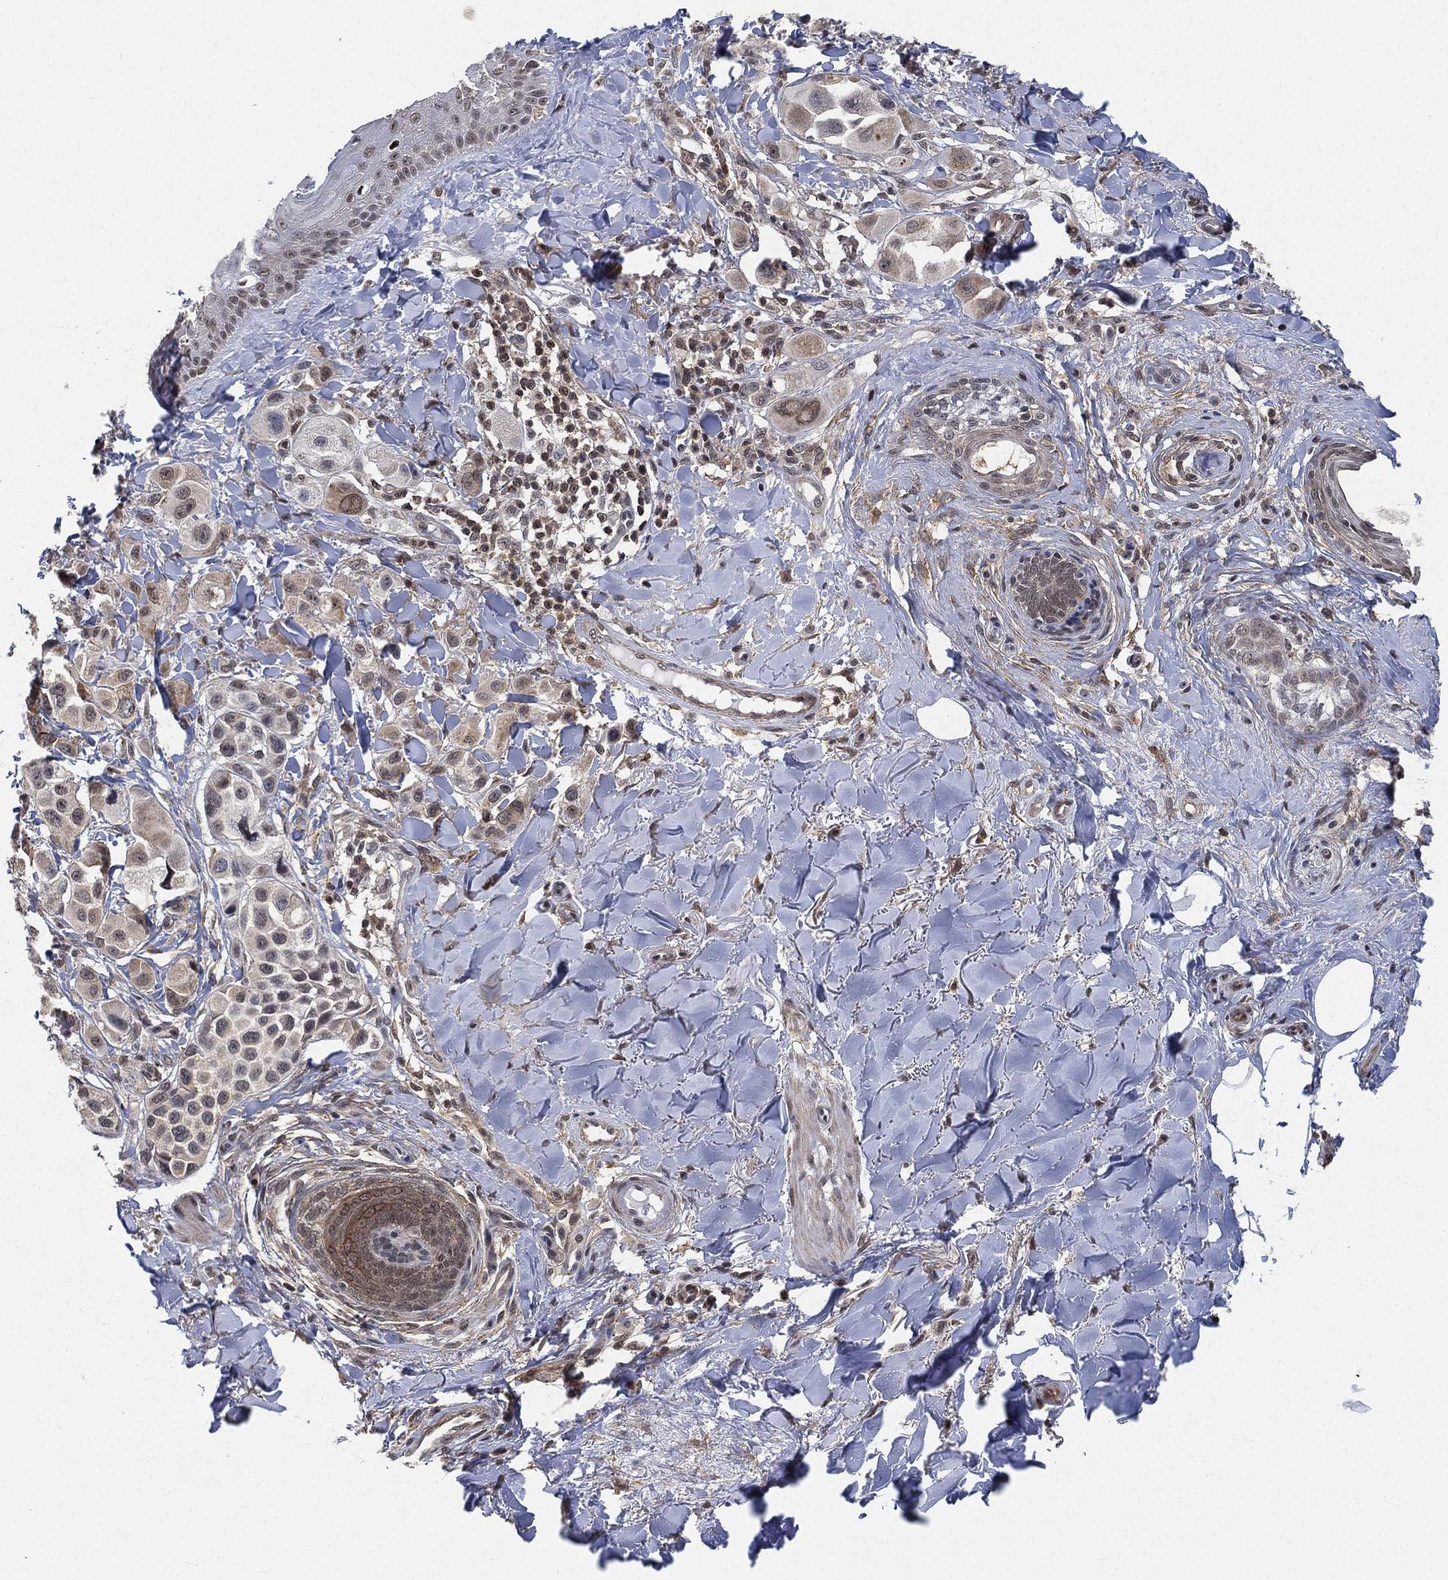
{"staining": {"intensity": "moderate", "quantity": "<25%", "location": "nuclear"}, "tissue": "melanoma", "cell_type": "Tumor cells", "image_type": "cancer", "snomed": [{"axis": "morphology", "description": "Malignant melanoma, NOS"}, {"axis": "topography", "description": "Skin"}], "caption": "Malignant melanoma stained with a protein marker demonstrates moderate staining in tumor cells.", "gene": "RSRC2", "patient": {"sex": "male", "age": 57}}